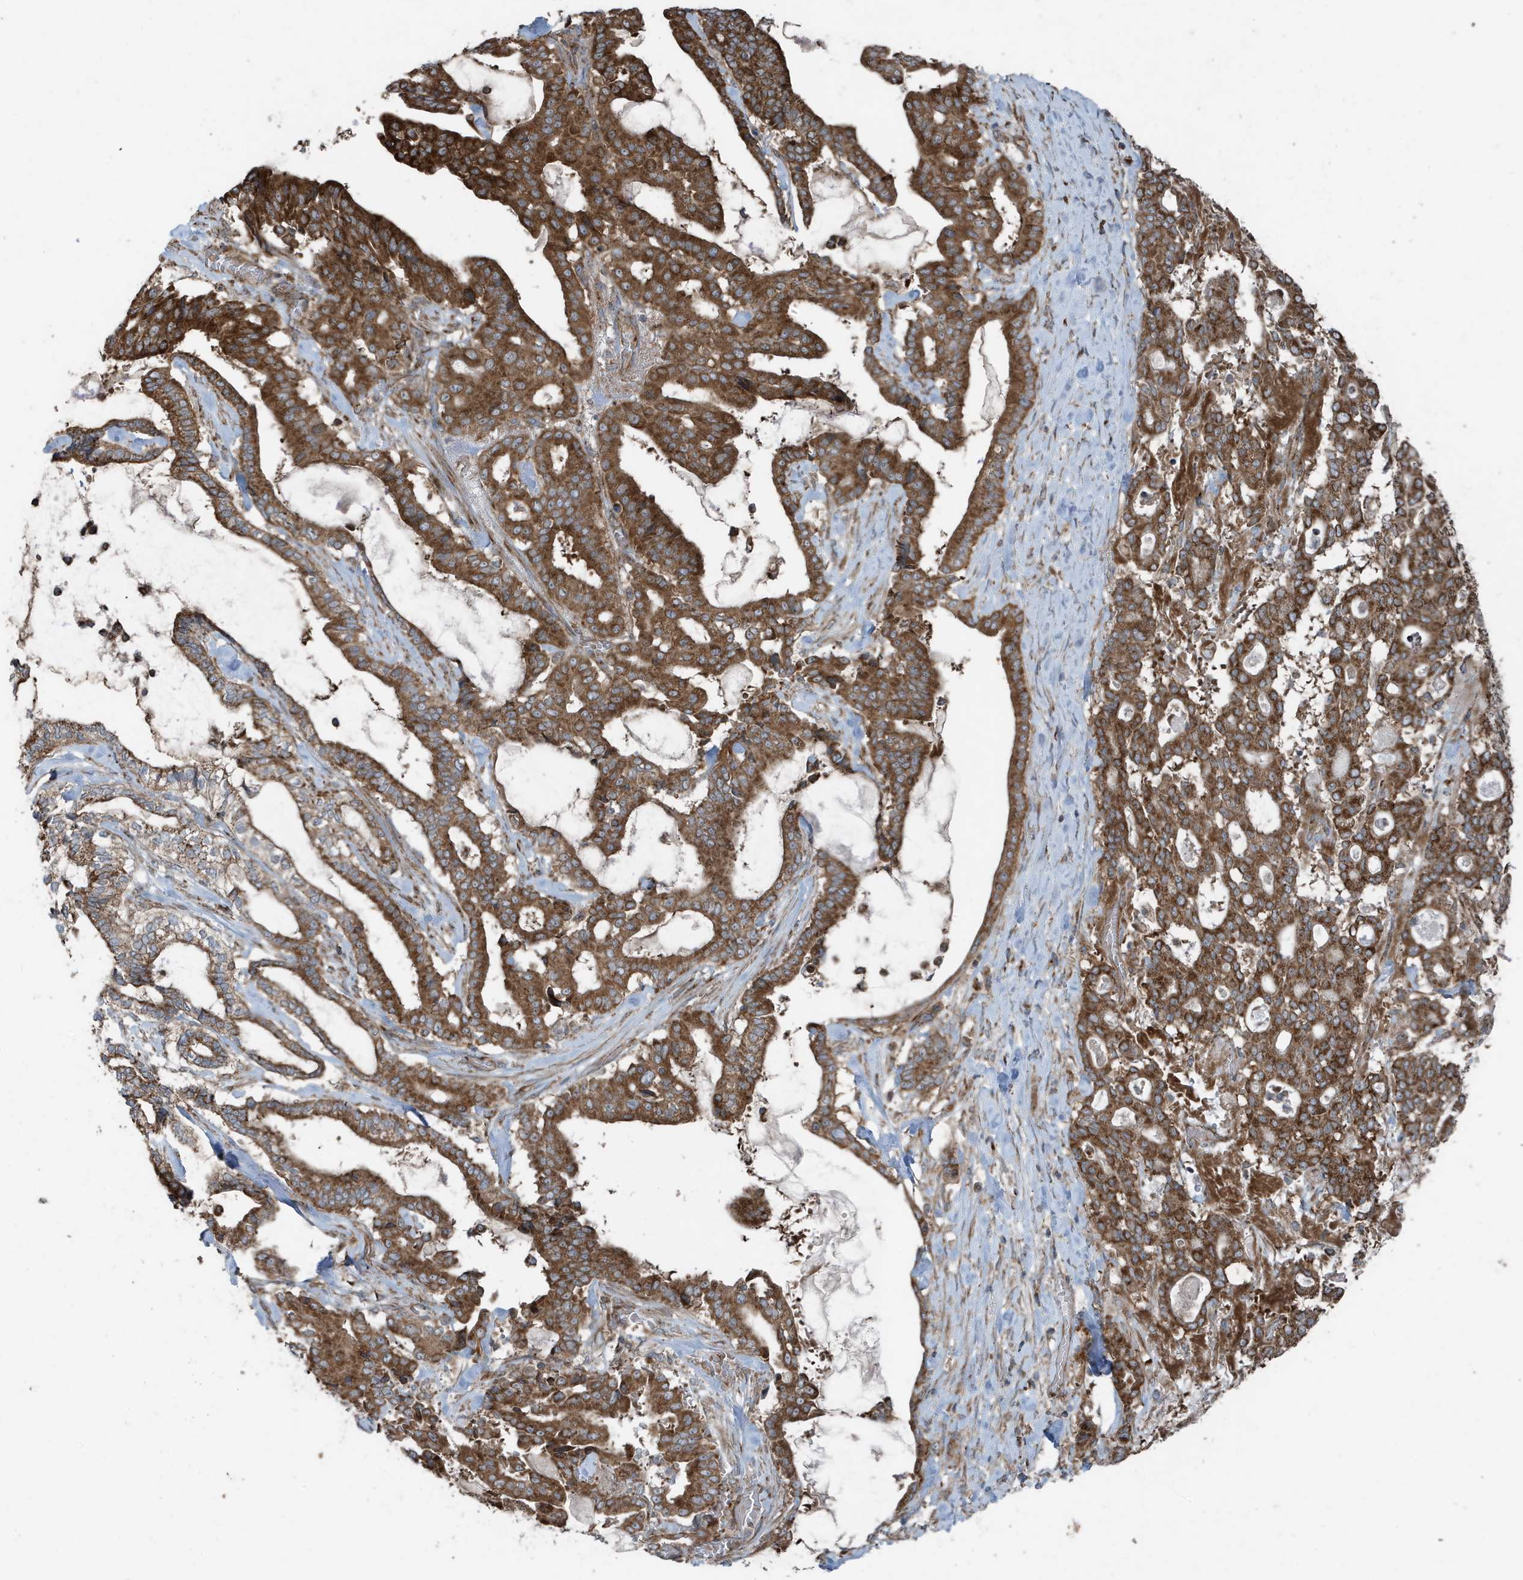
{"staining": {"intensity": "strong", "quantity": ">75%", "location": "cytoplasmic/membranous"}, "tissue": "pancreatic cancer", "cell_type": "Tumor cells", "image_type": "cancer", "snomed": [{"axis": "morphology", "description": "Adenocarcinoma, NOS"}, {"axis": "topography", "description": "Pancreas"}], "caption": "Adenocarcinoma (pancreatic) tissue demonstrates strong cytoplasmic/membranous staining in about >75% of tumor cells, visualized by immunohistochemistry. (IHC, brightfield microscopy, high magnification).", "gene": "GOLGA4", "patient": {"sex": "male", "age": 63}}